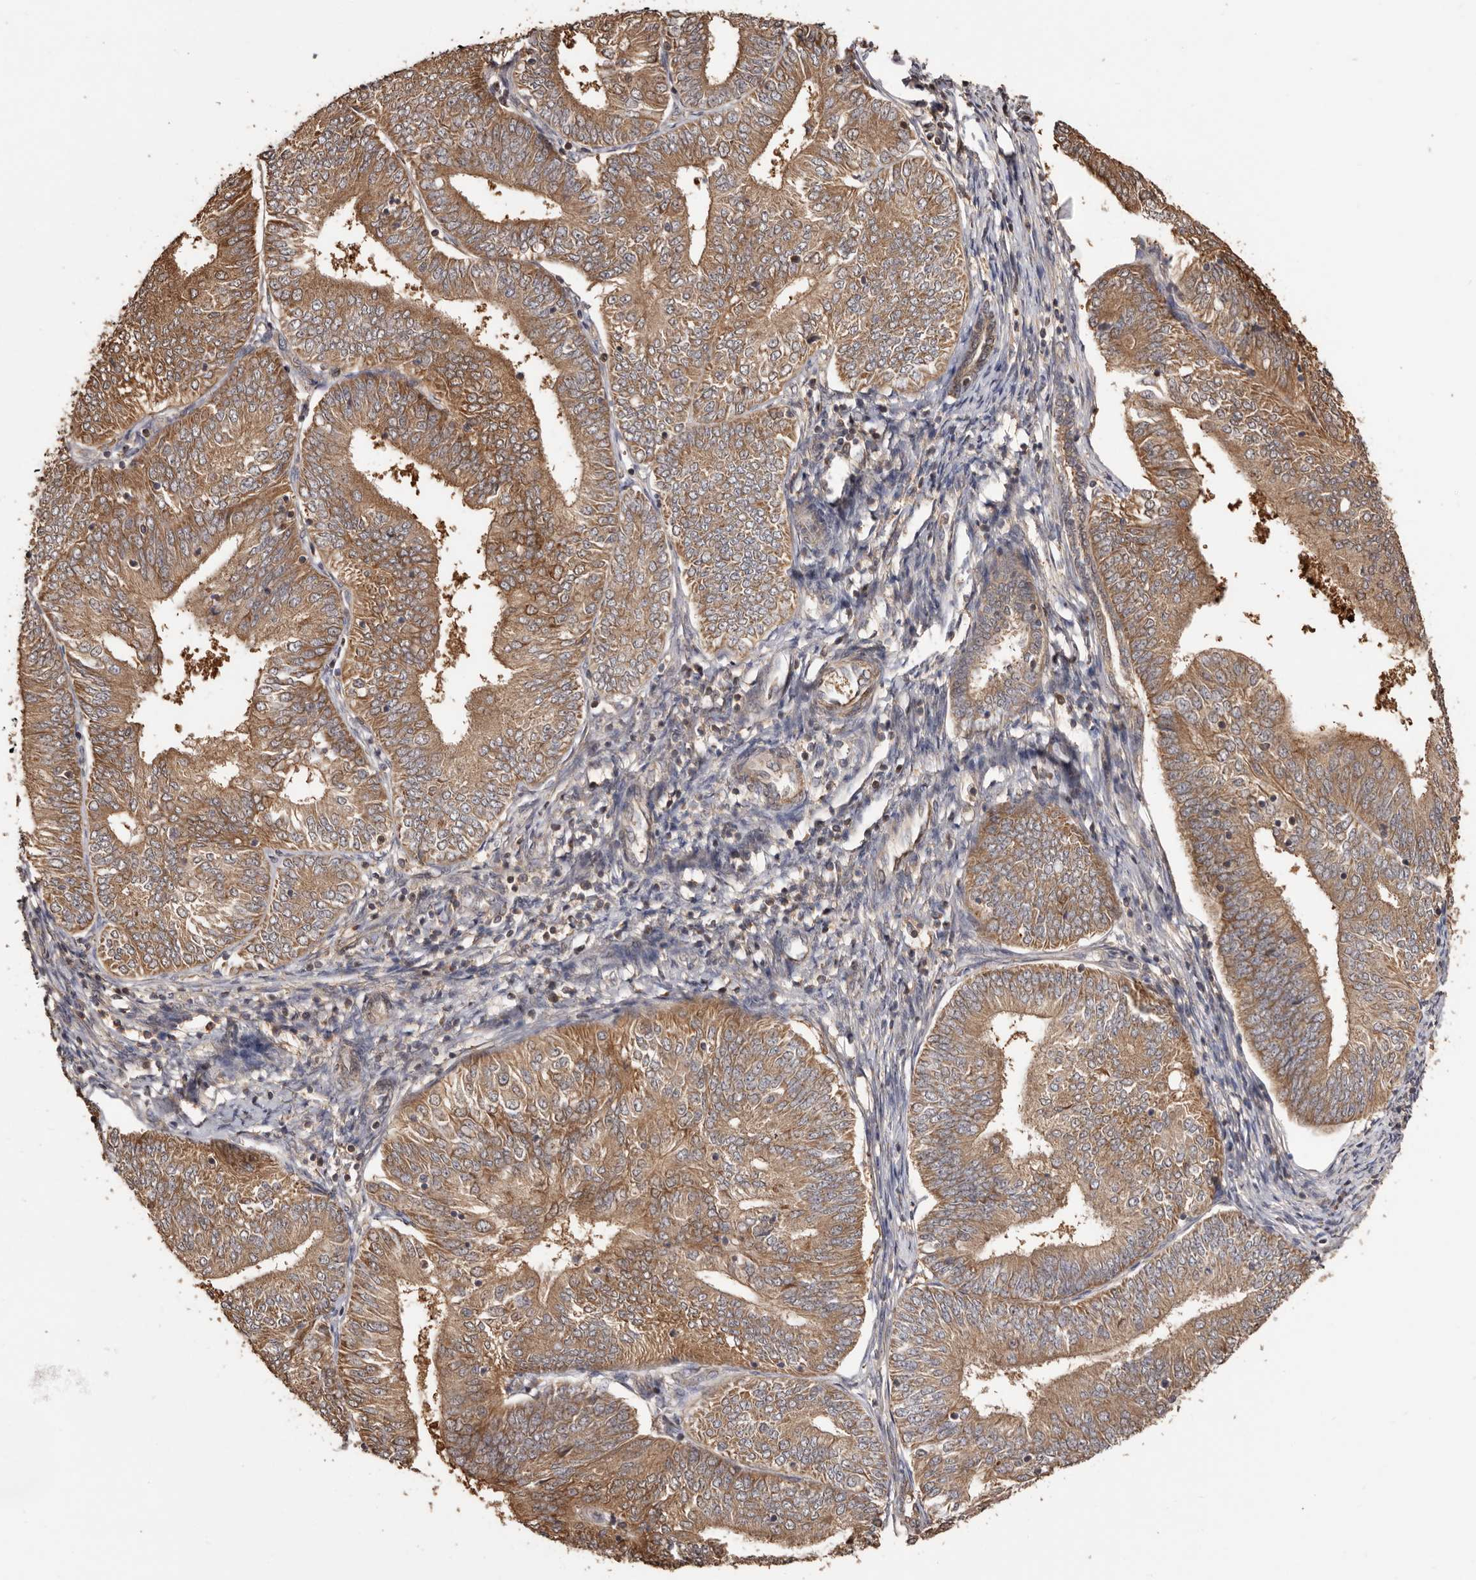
{"staining": {"intensity": "moderate", "quantity": ">75%", "location": "cytoplasmic/membranous"}, "tissue": "endometrial cancer", "cell_type": "Tumor cells", "image_type": "cancer", "snomed": [{"axis": "morphology", "description": "Adenocarcinoma, NOS"}, {"axis": "topography", "description": "Endometrium"}], "caption": "Immunohistochemistry (IHC) of human endometrial cancer demonstrates medium levels of moderate cytoplasmic/membranous expression in approximately >75% of tumor cells. (Stains: DAB in brown, nuclei in blue, Microscopy: brightfield microscopy at high magnification).", "gene": "COQ8B", "patient": {"sex": "female", "age": 58}}